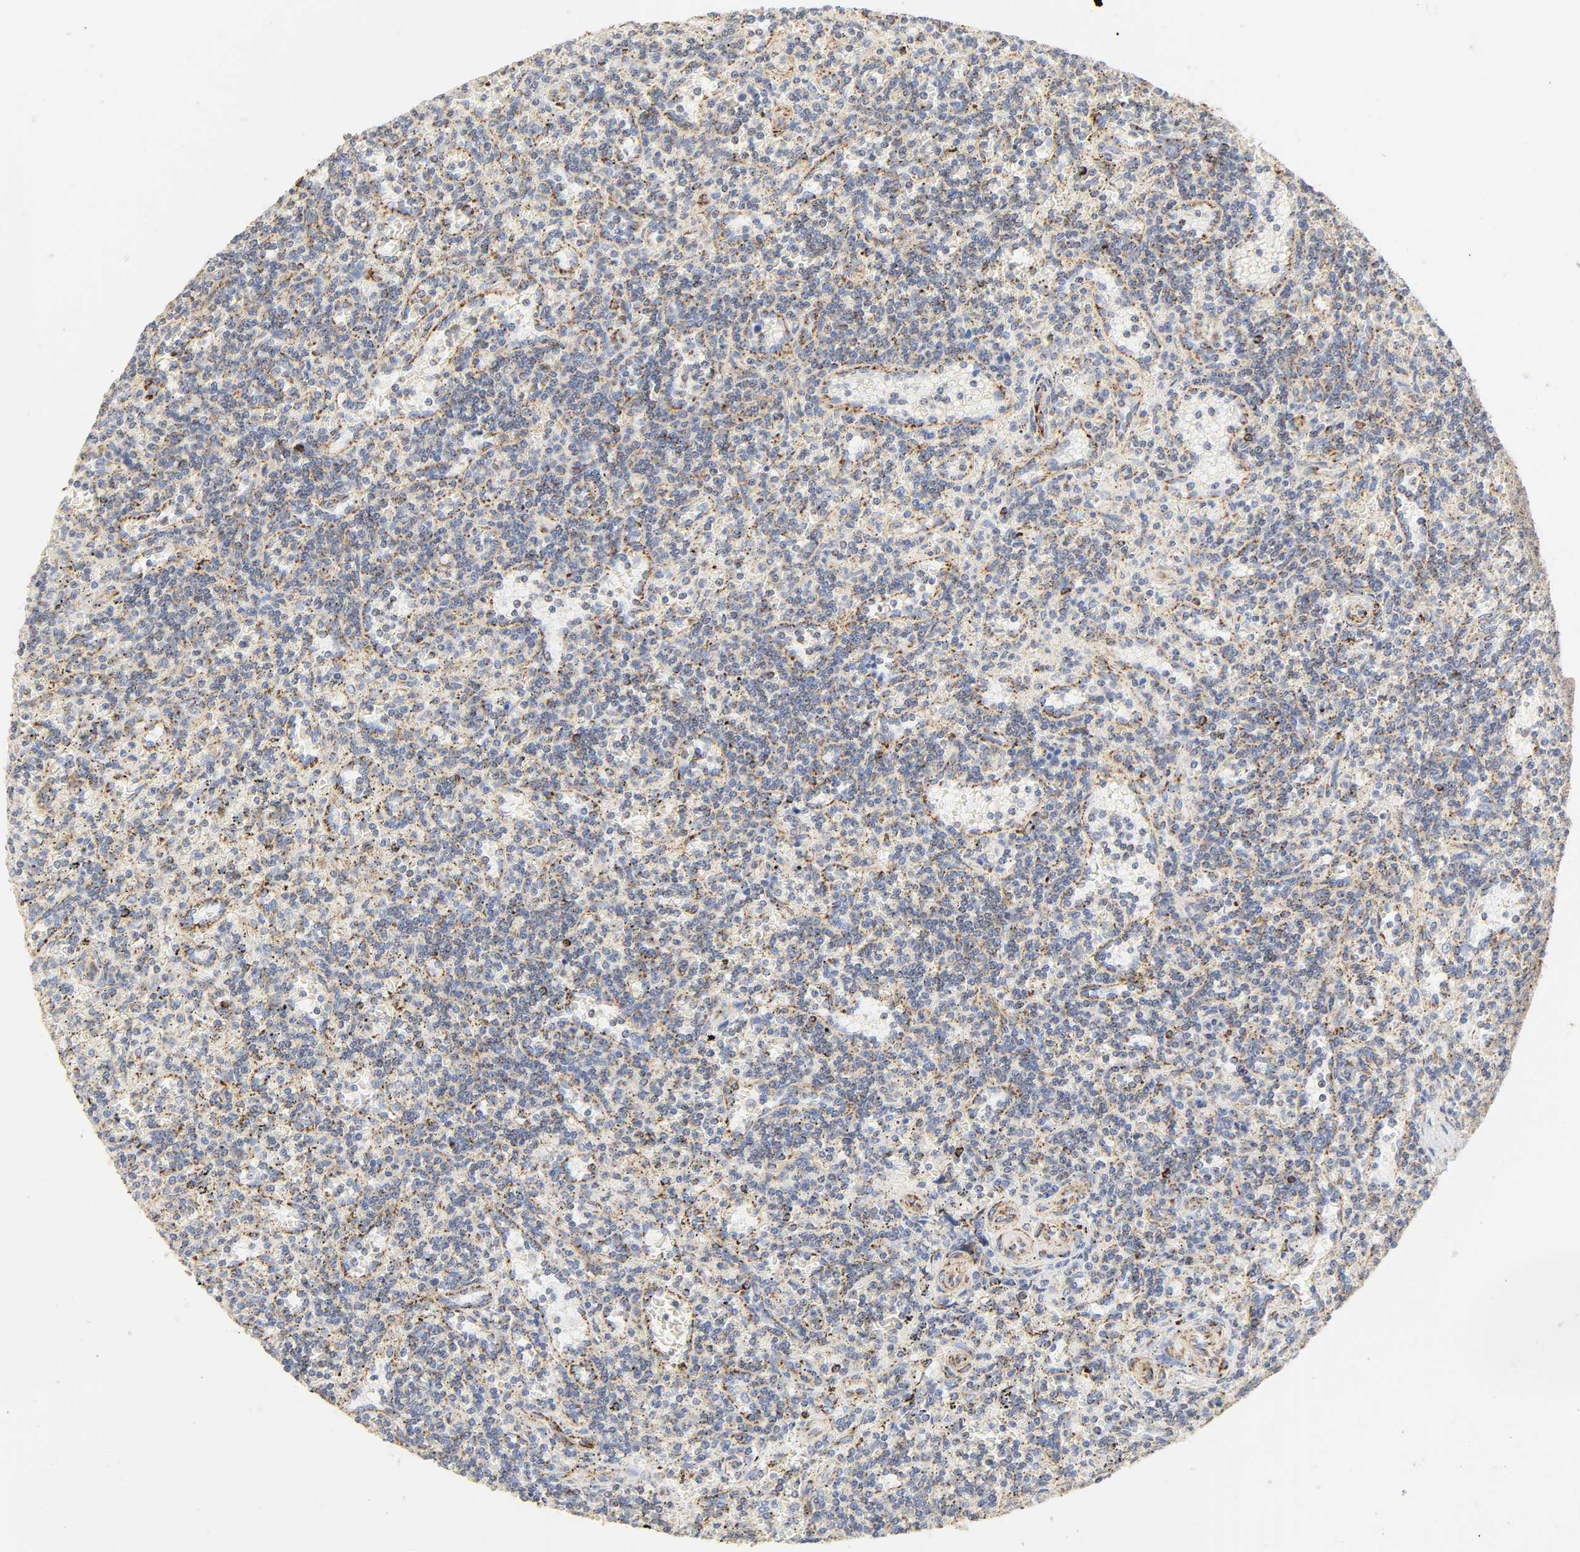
{"staining": {"intensity": "weak", "quantity": "25%-75%", "location": "cytoplasmic/membranous"}, "tissue": "lymphoma", "cell_type": "Tumor cells", "image_type": "cancer", "snomed": [{"axis": "morphology", "description": "Malignant lymphoma, non-Hodgkin's type, Low grade"}, {"axis": "topography", "description": "Spleen"}], "caption": "High-power microscopy captured an immunohistochemistry (IHC) histopathology image of lymphoma, revealing weak cytoplasmic/membranous expression in approximately 25%-75% of tumor cells. The protein is shown in brown color, while the nuclei are stained blue.", "gene": "ACAT1", "patient": {"sex": "male", "age": 73}}